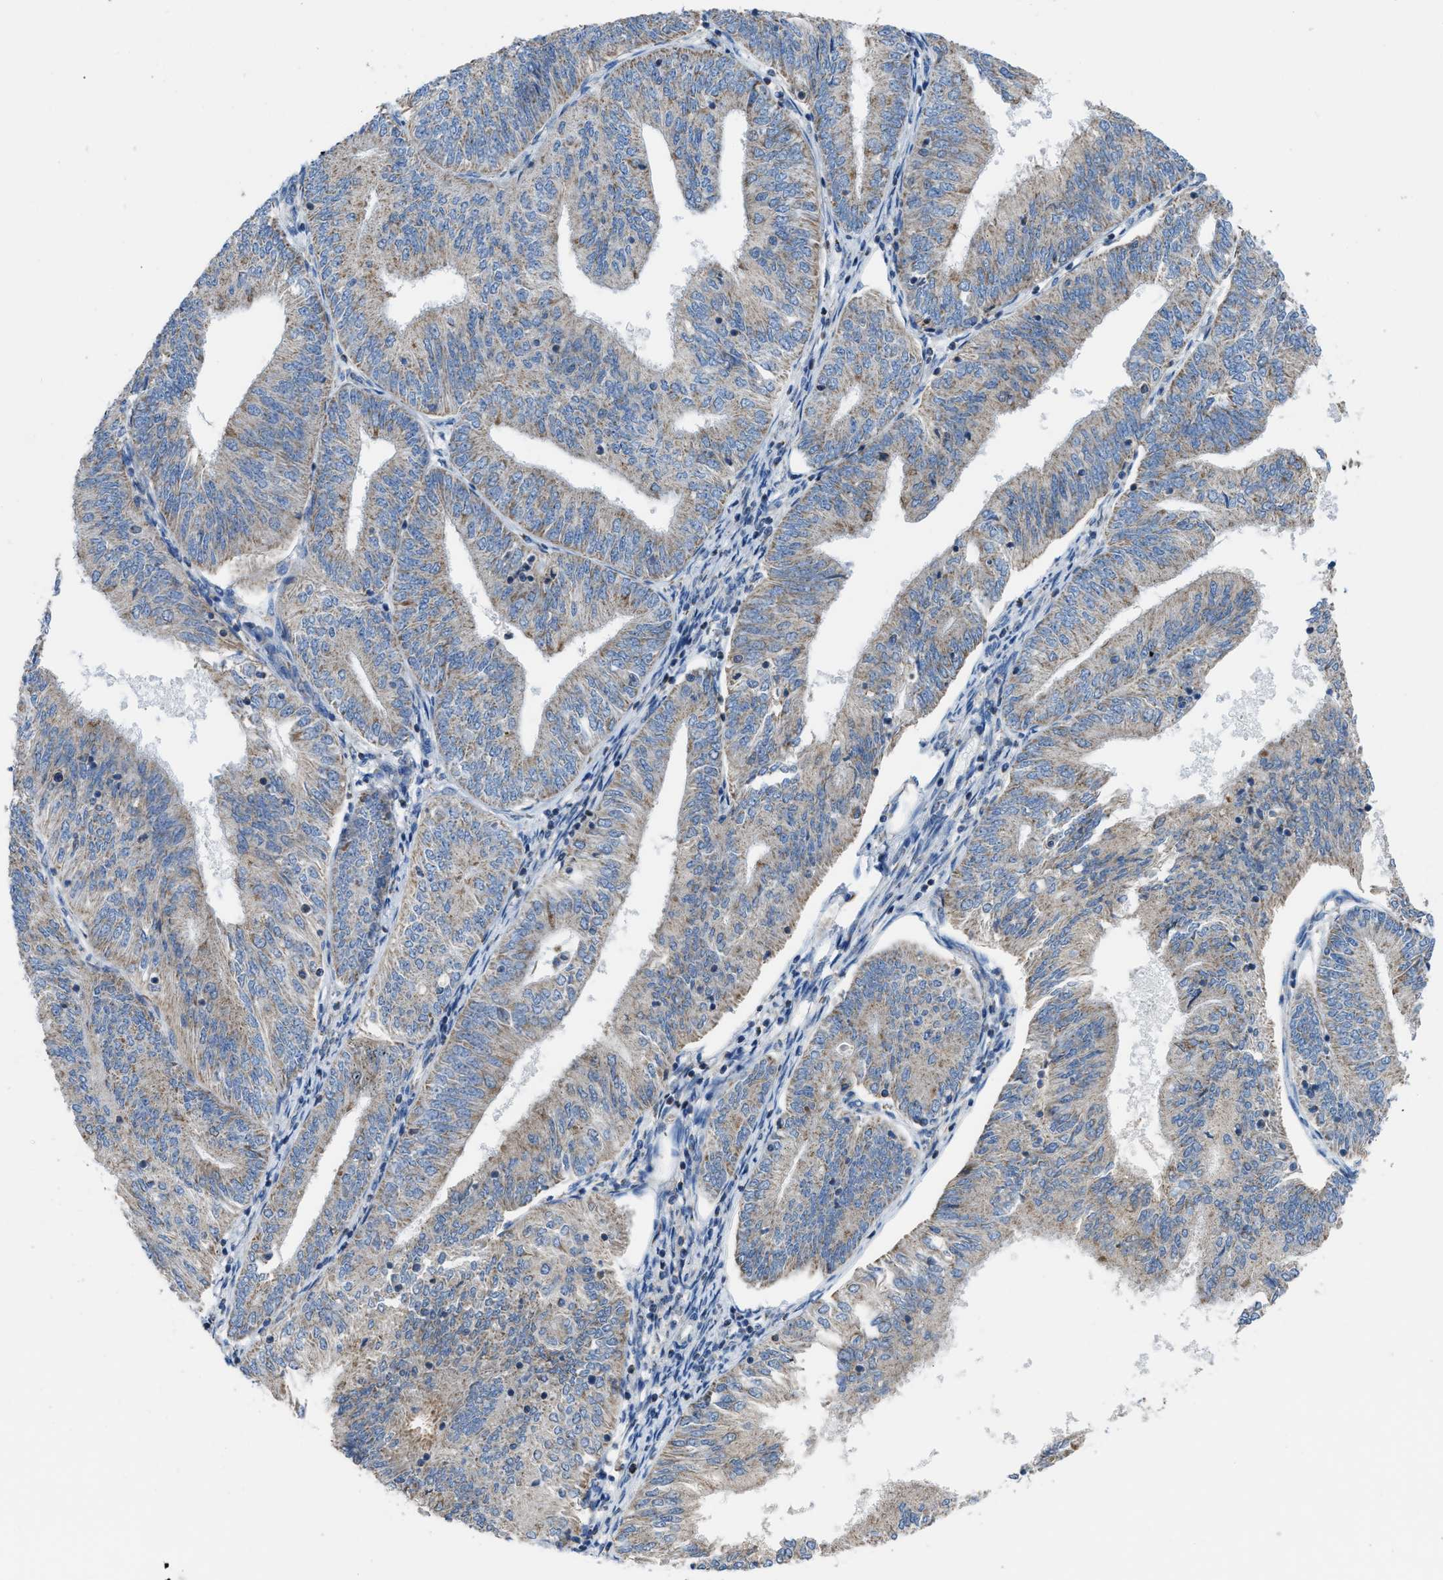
{"staining": {"intensity": "weak", "quantity": ">75%", "location": "cytoplasmic/membranous"}, "tissue": "endometrial cancer", "cell_type": "Tumor cells", "image_type": "cancer", "snomed": [{"axis": "morphology", "description": "Adenocarcinoma, NOS"}, {"axis": "topography", "description": "Endometrium"}], "caption": "Immunohistochemistry (IHC) histopathology image of human endometrial cancer (adenocarcinoma) stained for a protein (brown), which reveals low levels of weak cytoplasmic/membranous staining in about >75% of tumor cells.", "gene": "ETFB", "patient": {"sex": "female", "age": 58}}